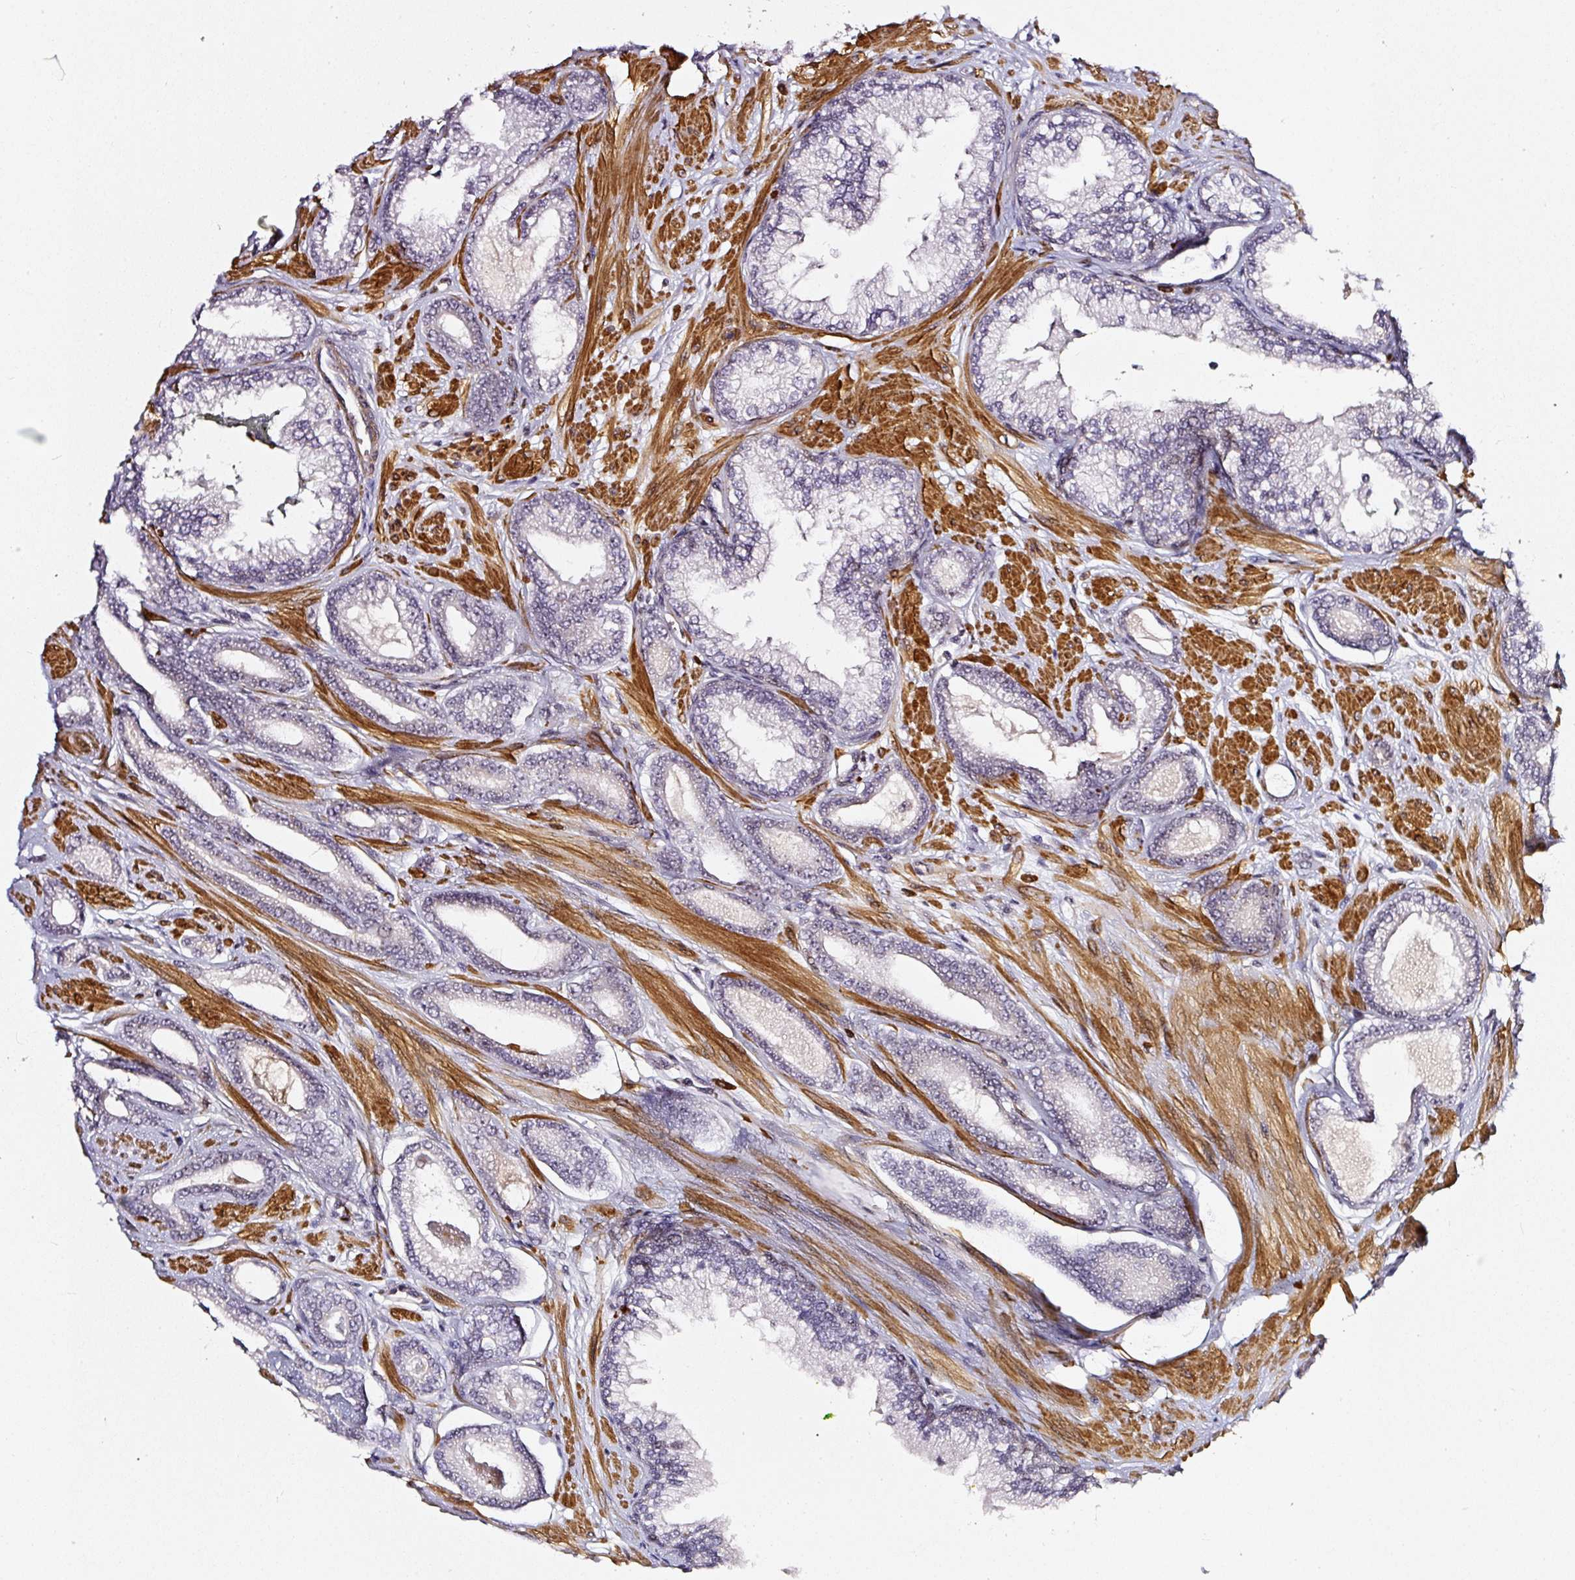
{"staining": {"intensity": "weak", "quantity": "<25%", "location": "nuclear"}, "tissue": "prostate cancer", "cell_type": "Tumor cells", "image_type": "cancer", "snomed": [{"axis": "morphology", "description": "Adenocarcinoma, Low grade"}, {"axis": "topography", "description": "Prostate"}], "caption": "Immunohistochemistry photomicrograph of low-grade adenocarcinoma (prostate) stained for a protein (brown), which demonstrates no positivity in tumor cells.", "gene": "MXRA8", "patient": {"sex": "male", "age": 60}}